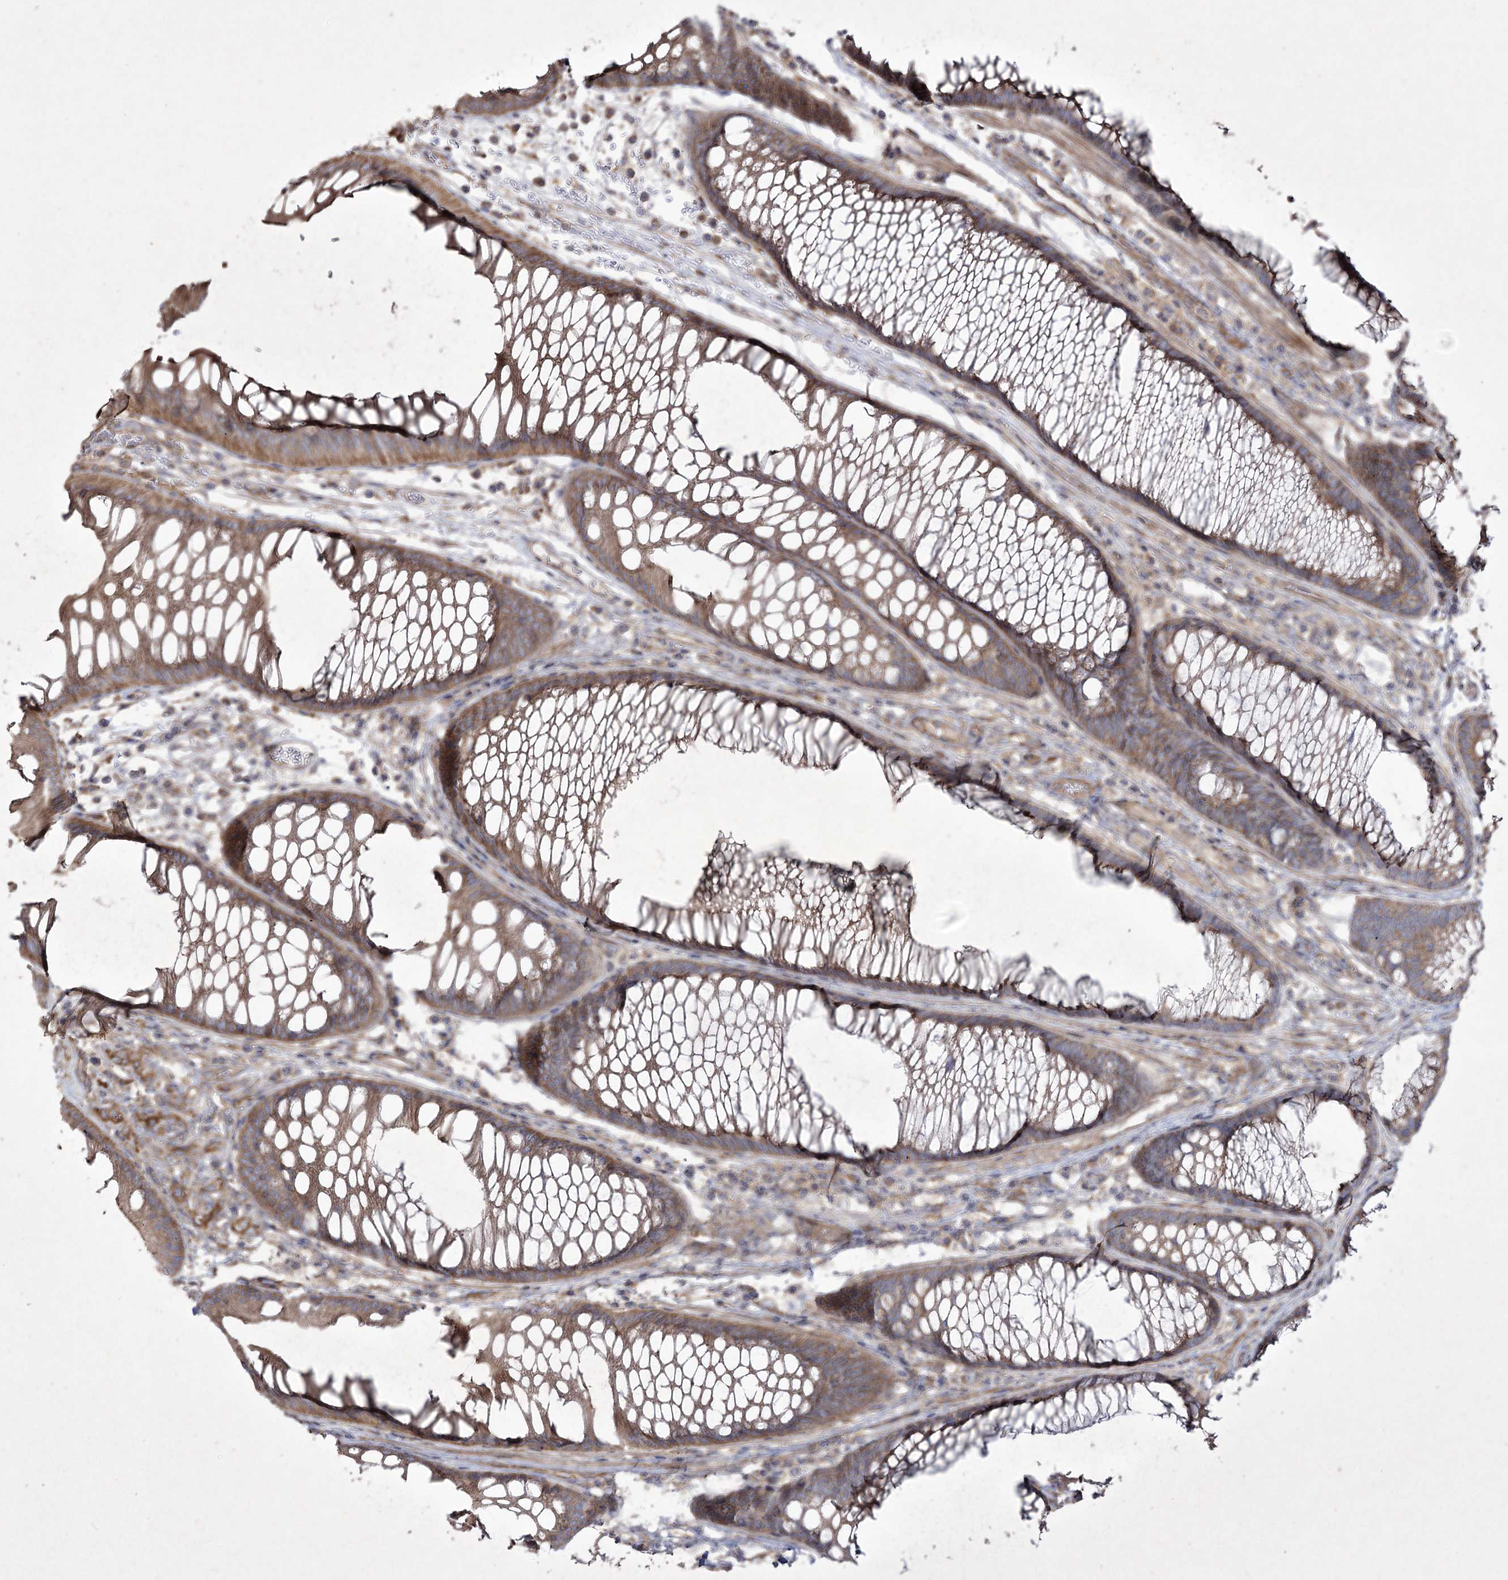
{"staining": {"intensity": "weak", "quantity": ">75%", "location": "cytoplasmic/membranous"}, "tissue": "colon", "cell_type": "Endothelial cells", "image_type": "normal", "snomed": [{"axis": "morphology", "description": "Normal tissue, NOS"}, {"axis": "topography", "description": "Colon"}], "caption": "IHC of unremarkable colon reveals low levels of weak cytoplasmic/membranous staining in about >75% of endothelial cells.", "gene": "SH3TC1", "patient": {"sex": "female", "age": 82}}